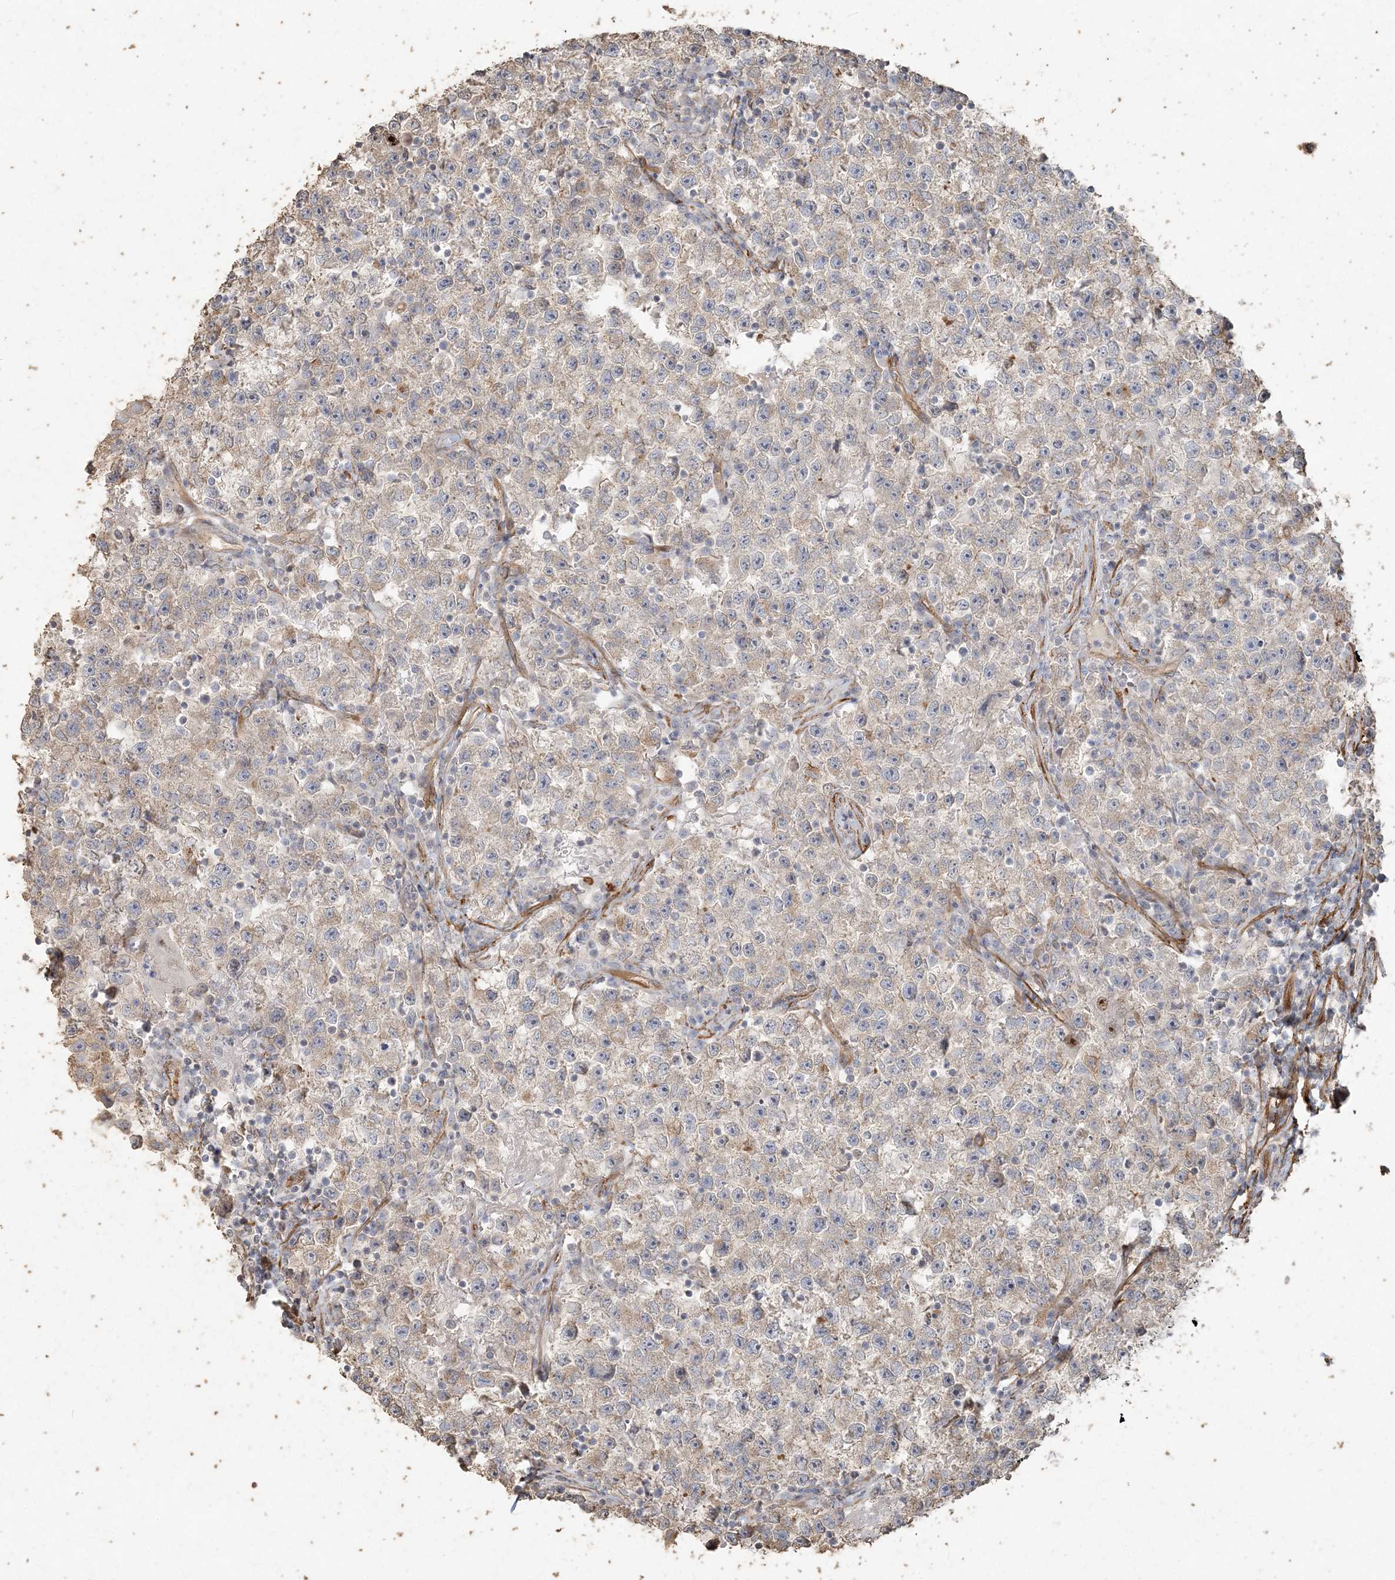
{"staining": {"intensity": "weak", "quantity": "25%-75%", "location": "cytoplasmic/membranous"}, "tissue": "testis cancer", "cell_type": "Tumor cells", "image_type": "cancer", "snomed": [{"axis": "morphology", "description": "Seminoma, NOS"}, {"axis": "topography", "description": "Testis"}], "caption": "A high-resolution histopathology image shows immunohistochemistry staining of seminoma (testis), which displays weak cytoplasmic/membranous positivity in about 25%-75% of tumor cells.", "gene": "RNF145", "patient": {"sex": "male", "age": 22}}